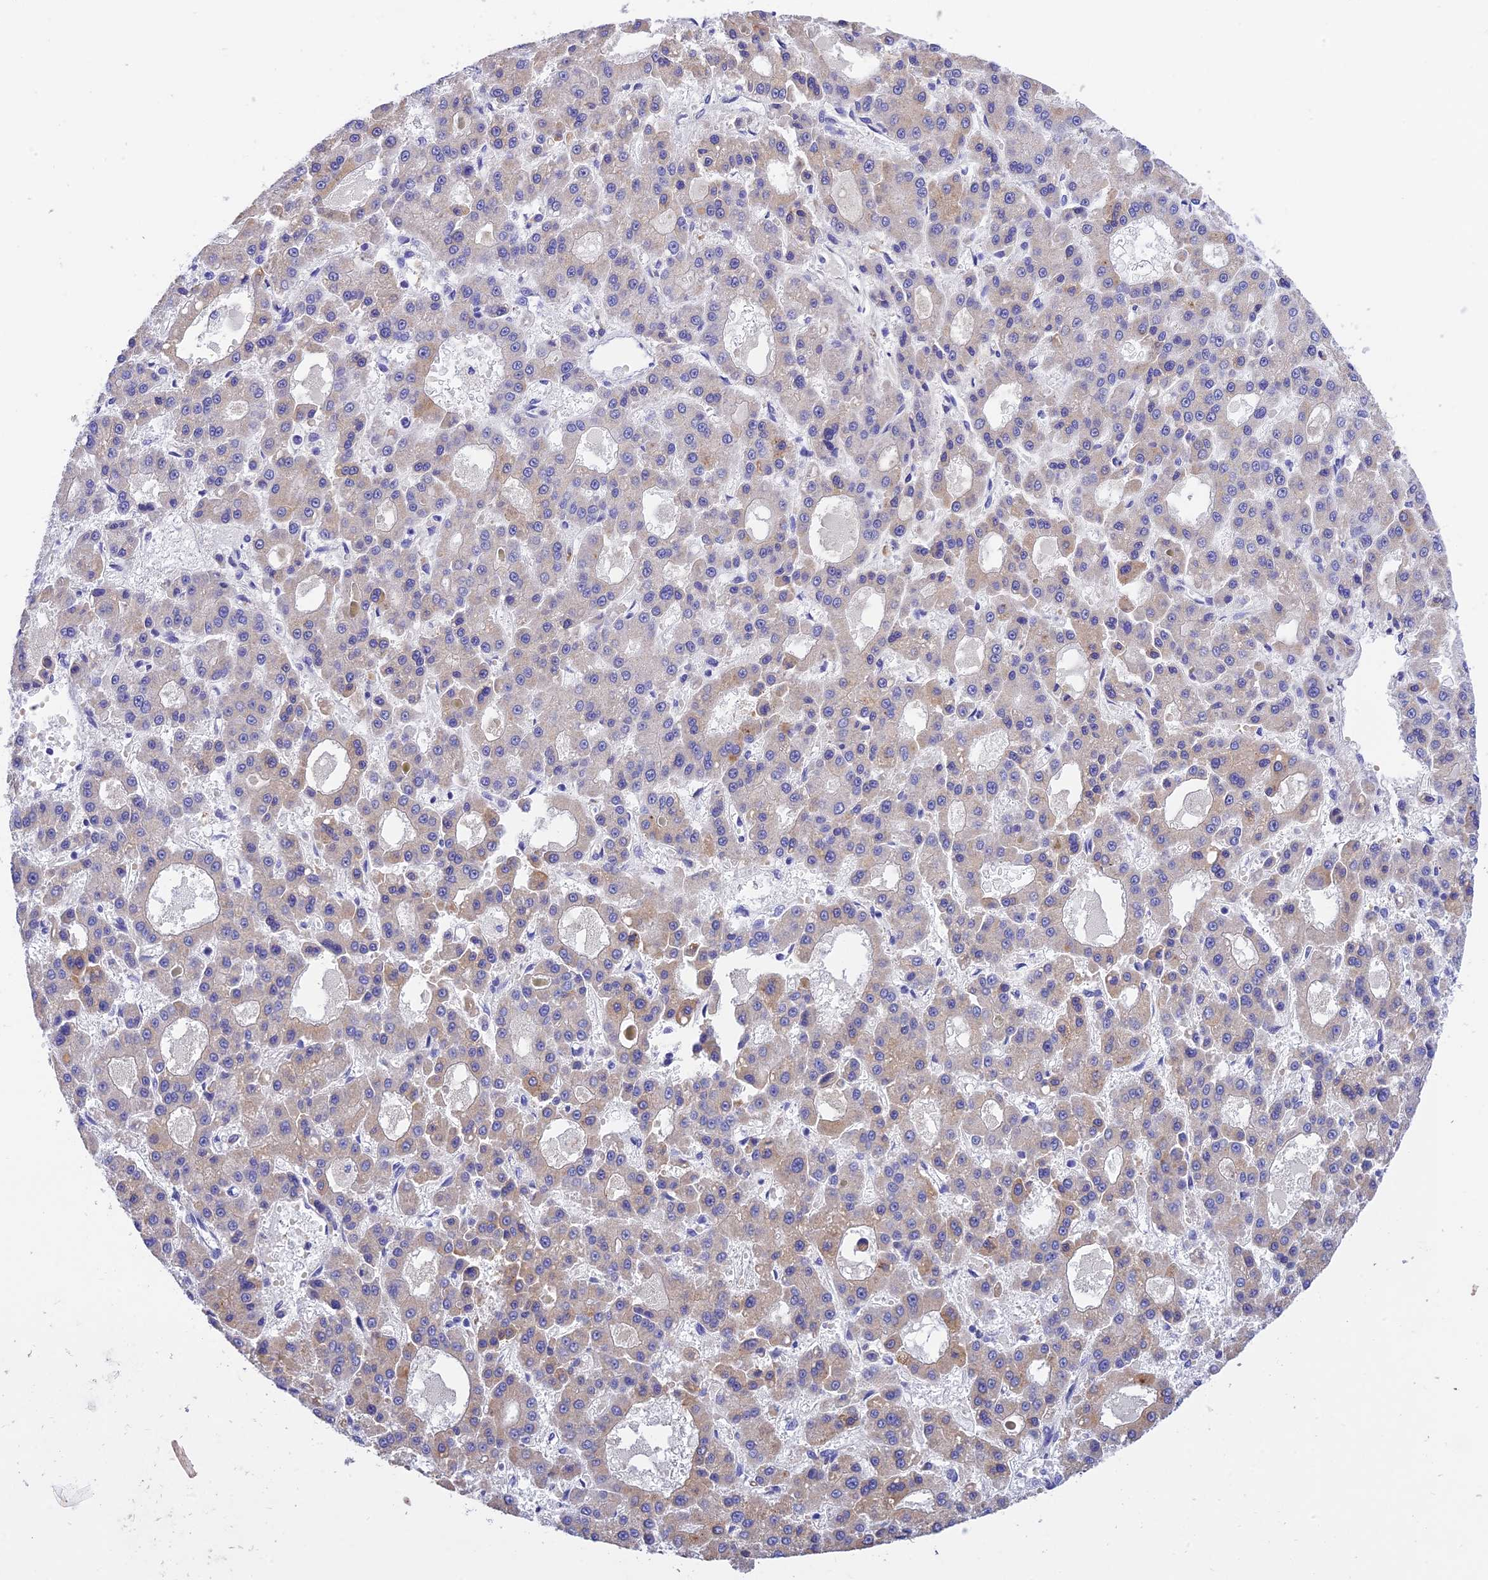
{"staining": {"intensity": "weak", "quantity": "<25%", "location": "cytoplasmic/membranous"}, "tissue": "liver cancer", "cell_type": "Tumor cells", "image_type": "cancer", "snomed": [{"axis": "morphology", "description": "Carcinoma, Hepatocellular, NOS"}, {"axis": "topography", "description": "Liver"}], "caption": "Tumor cells show no significant protein positivity in liver cancer.", "gene": "MS4A5", "patient": {"sex": "male", "age": 70}}